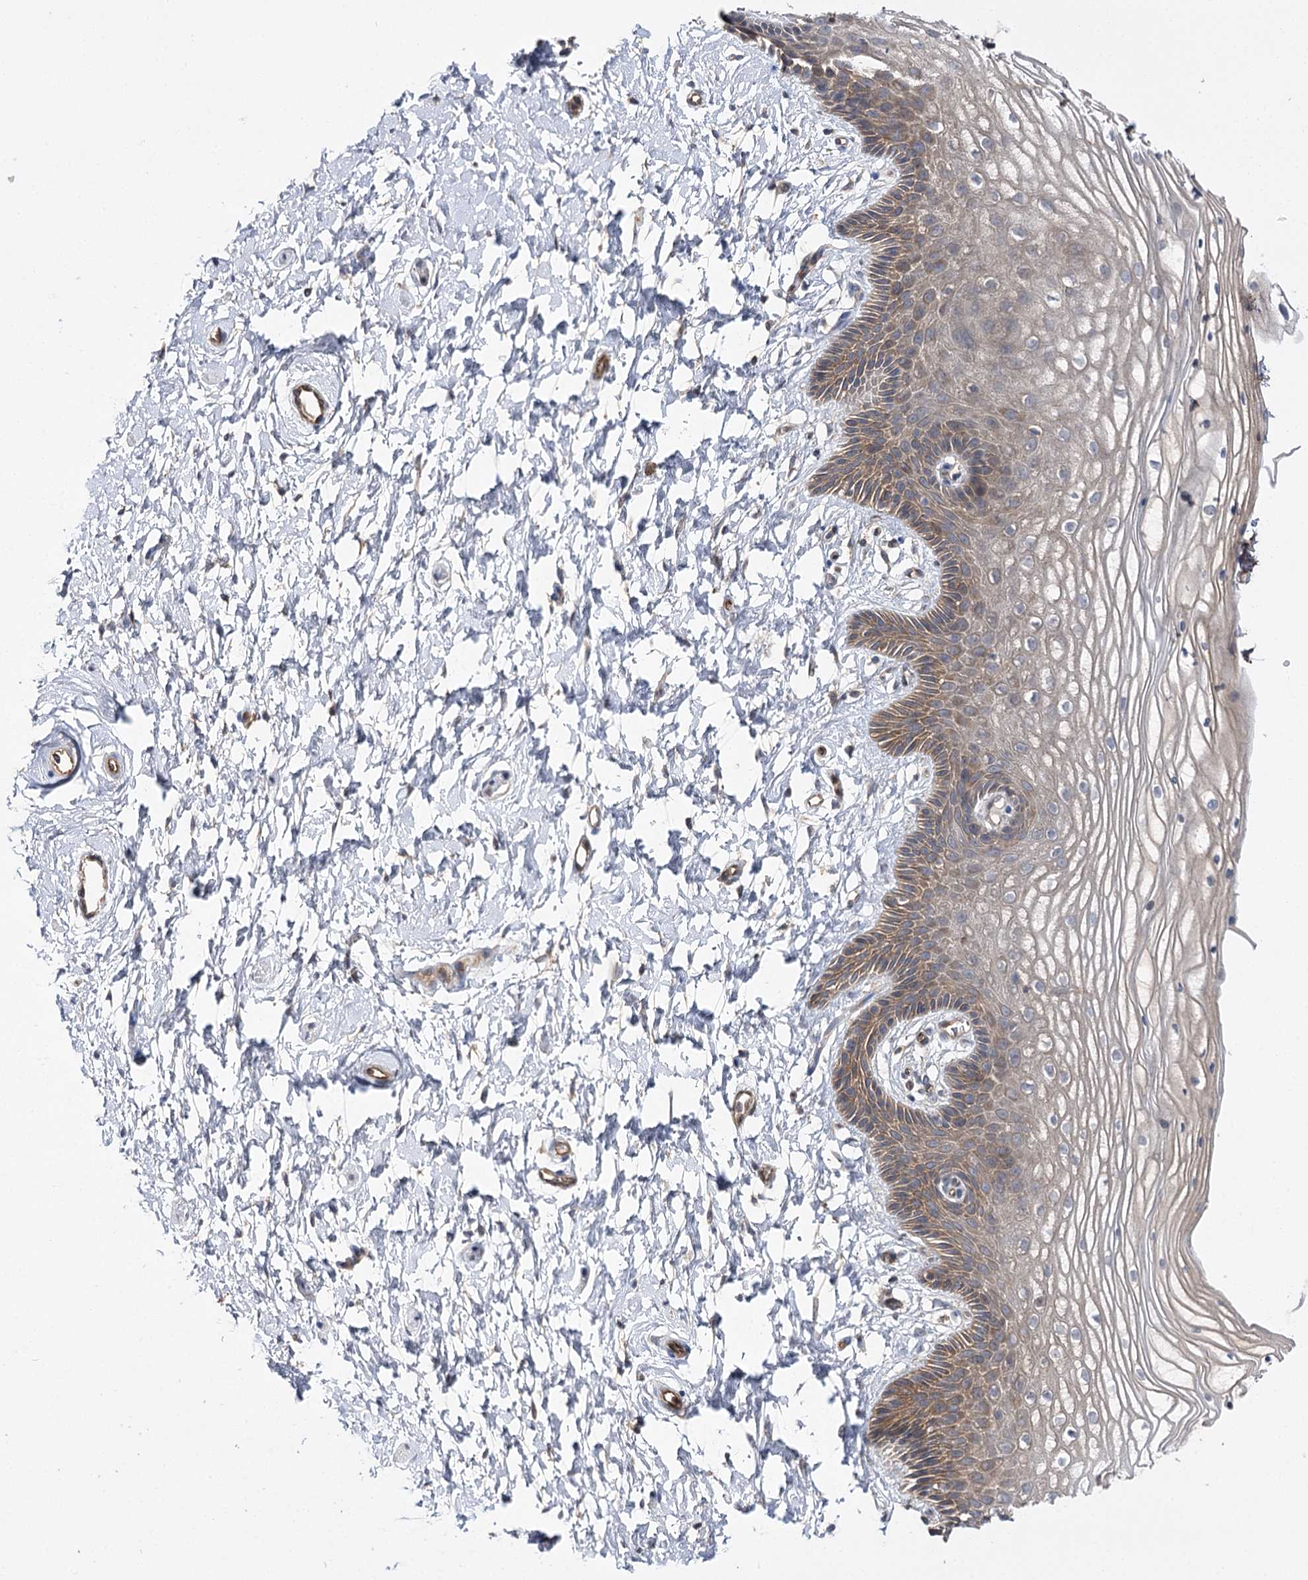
{"staining": {"intensity": "moderate", "quantity": ">75%", "location": "cytoplasmic/membranous"}, "tissue": "vagina", "cell_type": "Squamous epithelial cells", "image_type": "normal", "snomed": [{"axis": "morphology", "description": "Normal tissue, NOS"}, {"axis": "topography", "description": "Vagina"}, {"axis": "topography", "description": "Cervix"}], "caption": "Immunohistochemistry photomicrograph of benign vagina: vagina stained using IHC displays medium levels of moderate protein expression localized specifically in the cytoplasmic/membranous of squamous epithelial cells, appearing as a cytoplasmic/membranous brown color.", "gene": "BCR", "patient": {"sex": "female", "age": 40}}